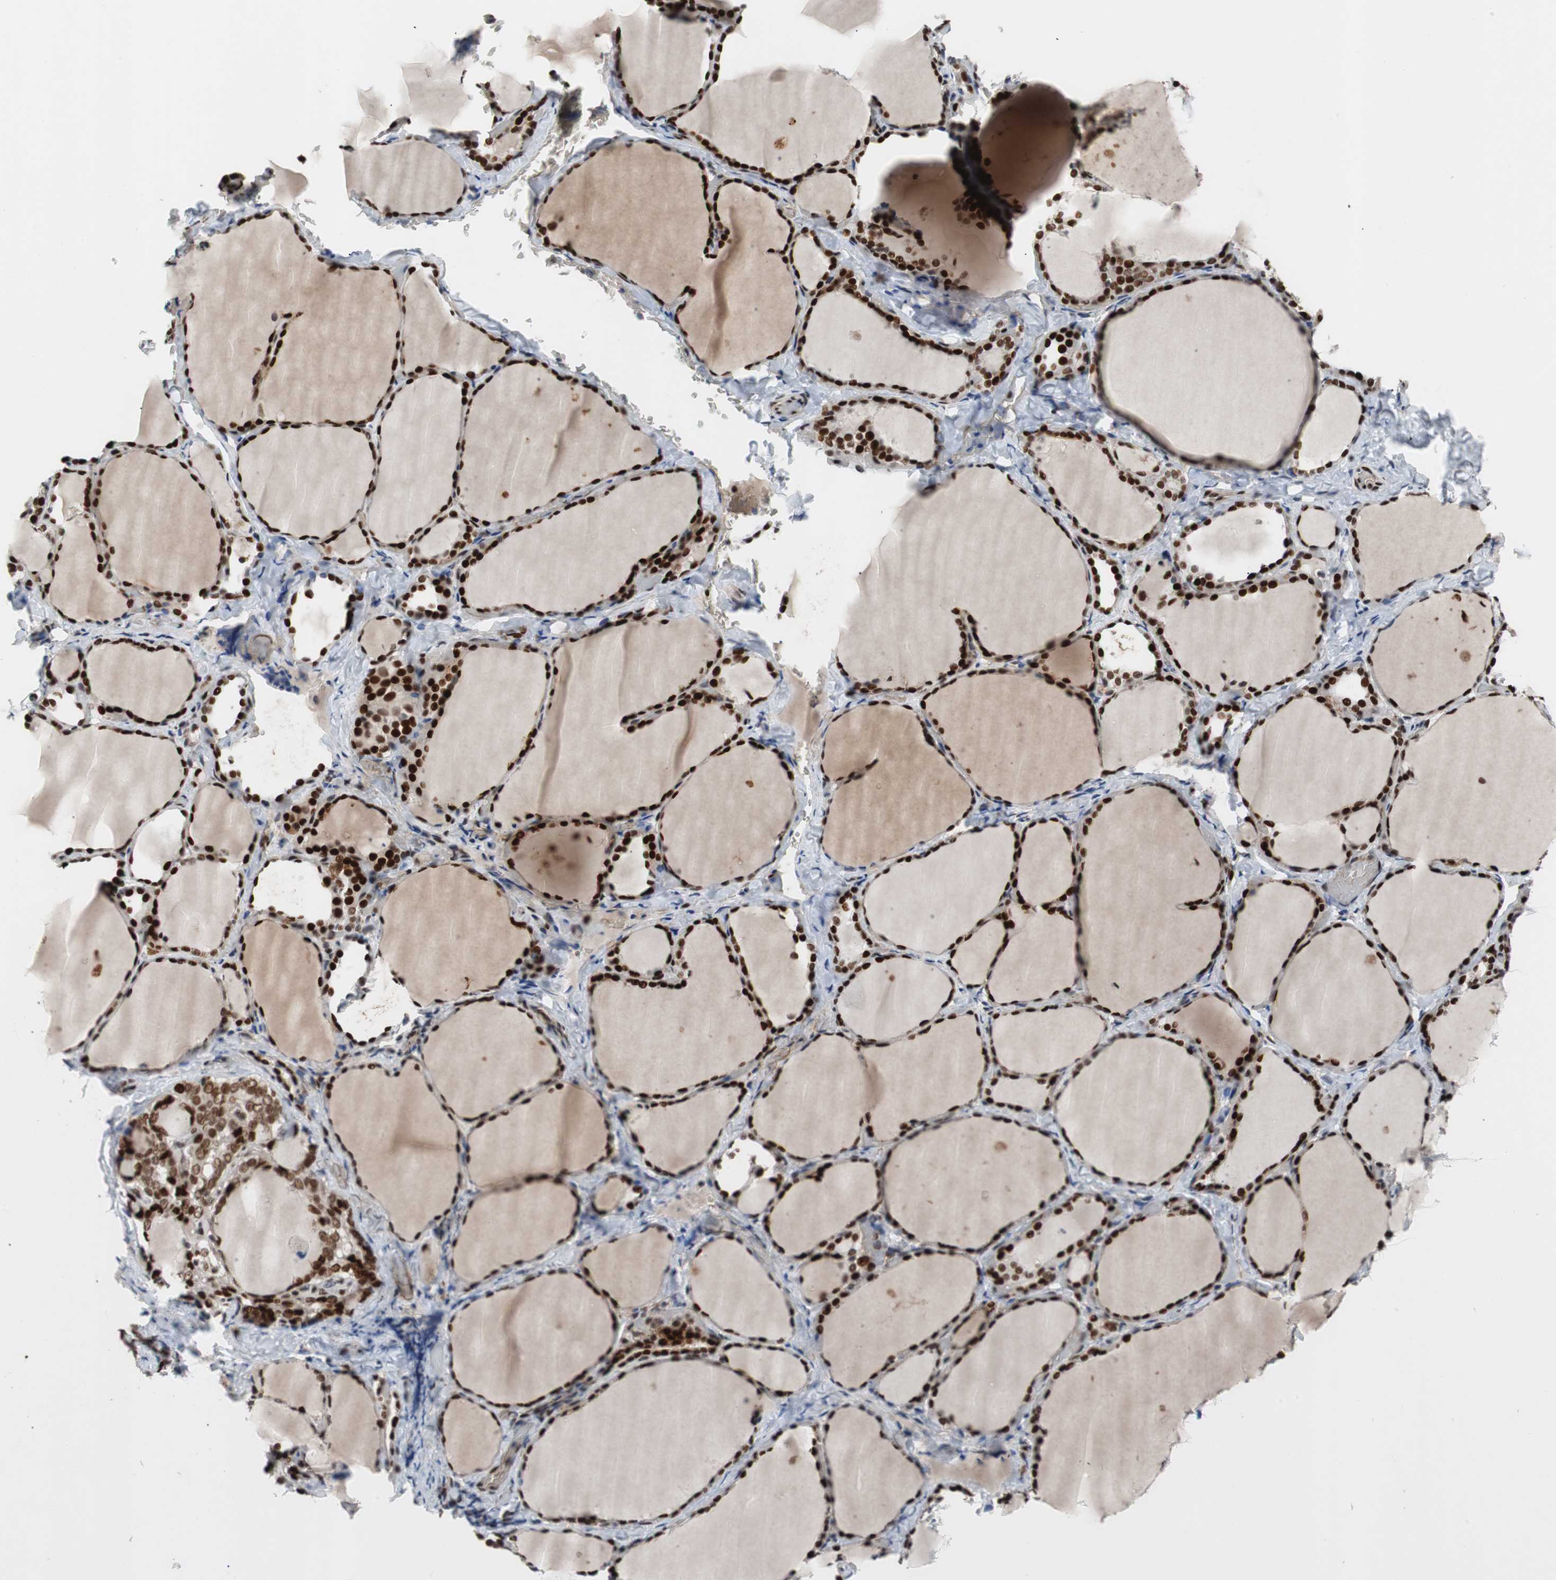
{"staining": {"intensity": "strong", "quantity": ">75%", "location": "nuclear"}, "tissue": "thyroid gland", "cell_type": "Glandular cells", "image_type": "normal", "snomed": [{"axis": "morphology", "description": "Normal tissue, NOS"}, {"axis": "morphology", "description": "Papillary adenocarcinoma, NOS"}, {"axis": "topography", "description": "Thyroid gland"}], "caption": "An image showing strong nuclear positivity in about >75% of glandular cells in unremarkable thyroid gland, as visualized by brown immunohistochemical staining.", "gene": "NBL1", "patient": {"sex": "female", "age": 30}}